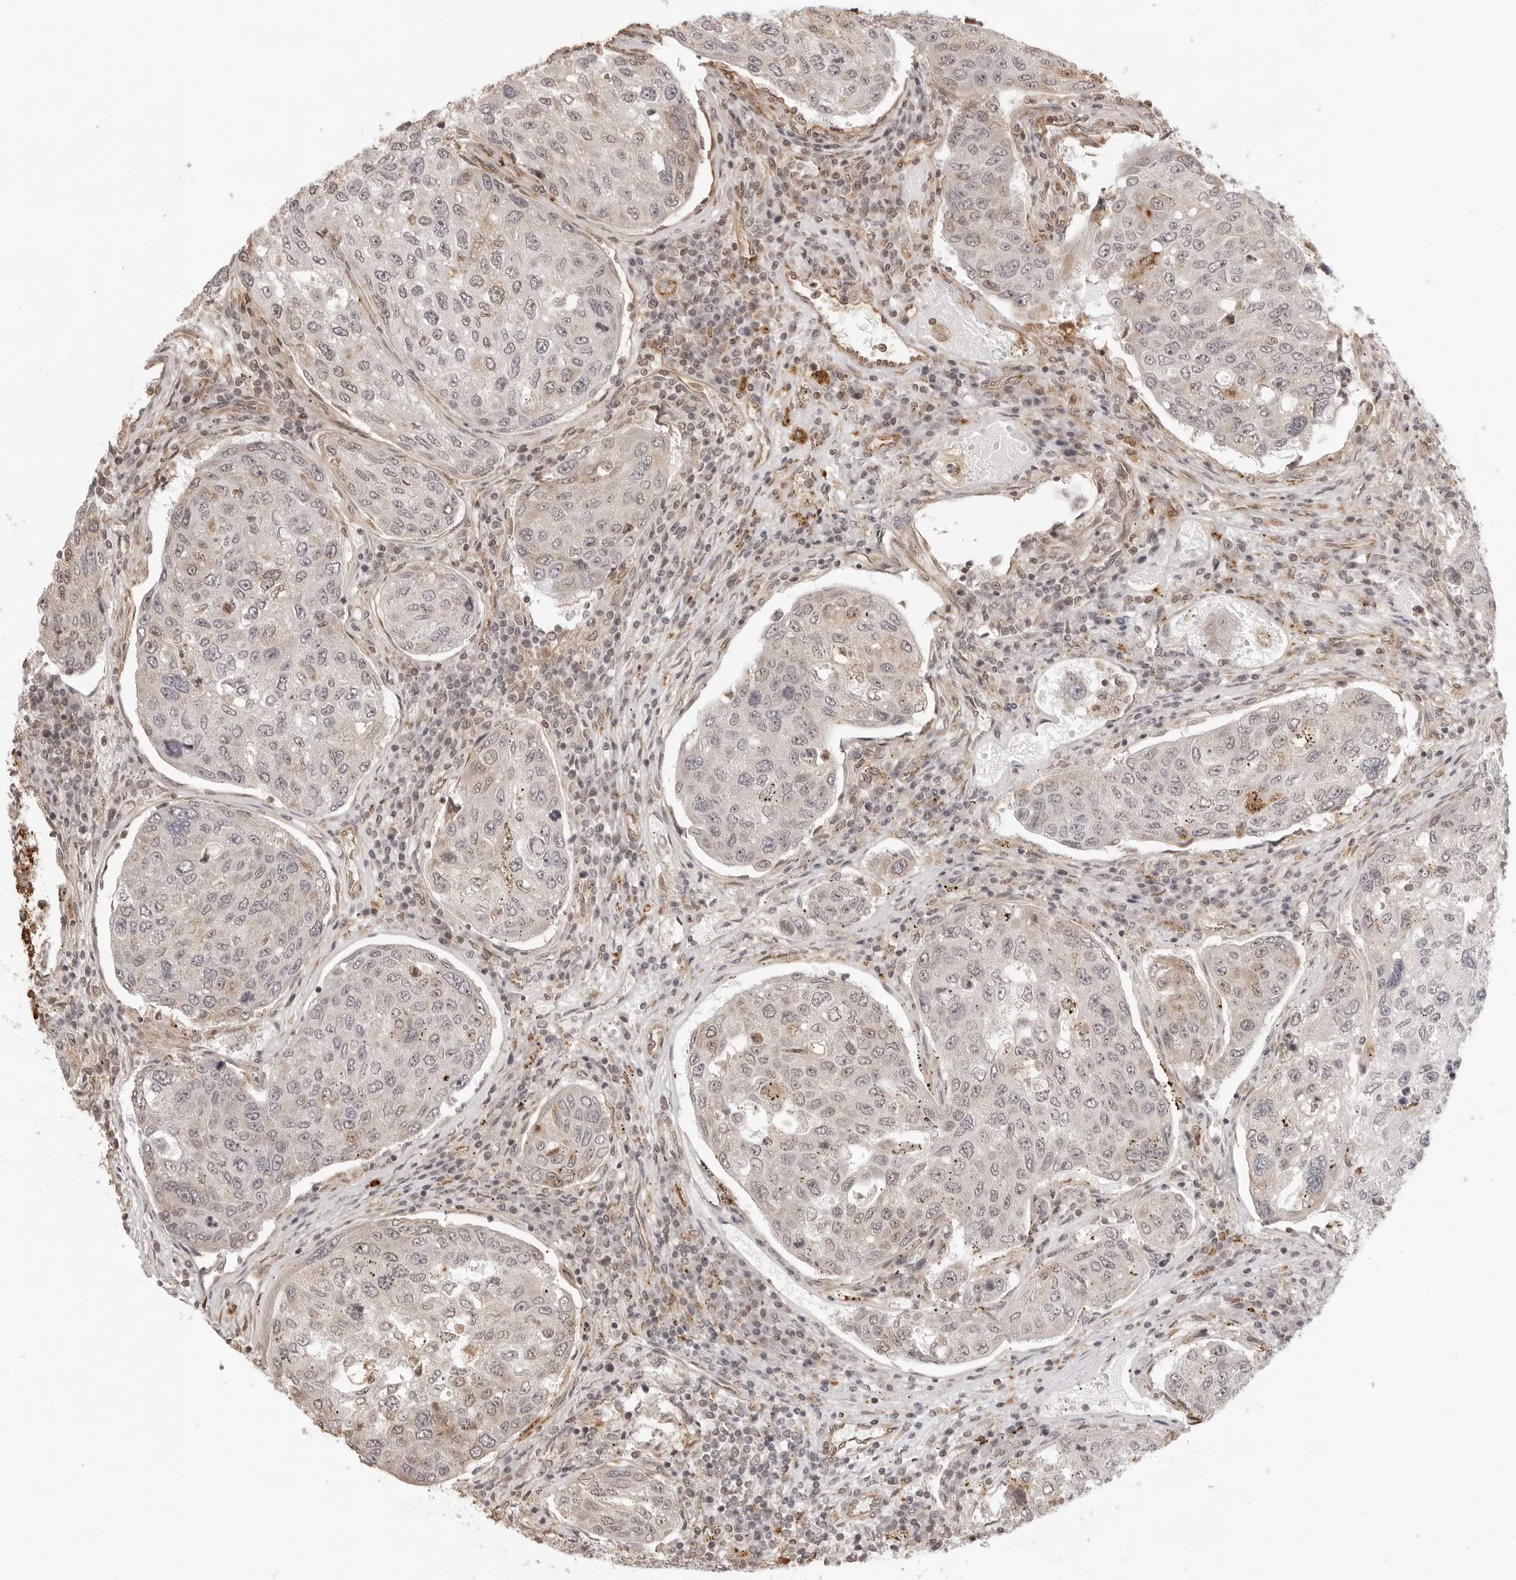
{"staining": {"intensity": "moderate", "quantity": "<25%", "location": "cytoplasmic/membranous"}, "tissue": "urothelial cancer", "cell_type": "Tumor cells", "image_type": "cancer", "snomed": [{"axis": "morphology", "description": "Urothelial carcinoma, High grade"}, {"axis": "topography", "description": "Lymph node"}, {"axis": "topography", "description": "Urinary bladder"}], "caption": "High-power microscopy captured an immunohistochemistry histopathology image of urothelial cancer, revealing moderate cytoplasmic/membranous expression in approximately <25% of tumor cells. Using DAB (brown) and hematoxylin (blue) stains, captured at high magnification using brightfield microscopy.", "gene": "DYNLT5", "patient": {"sex": "male", "age": 51}}